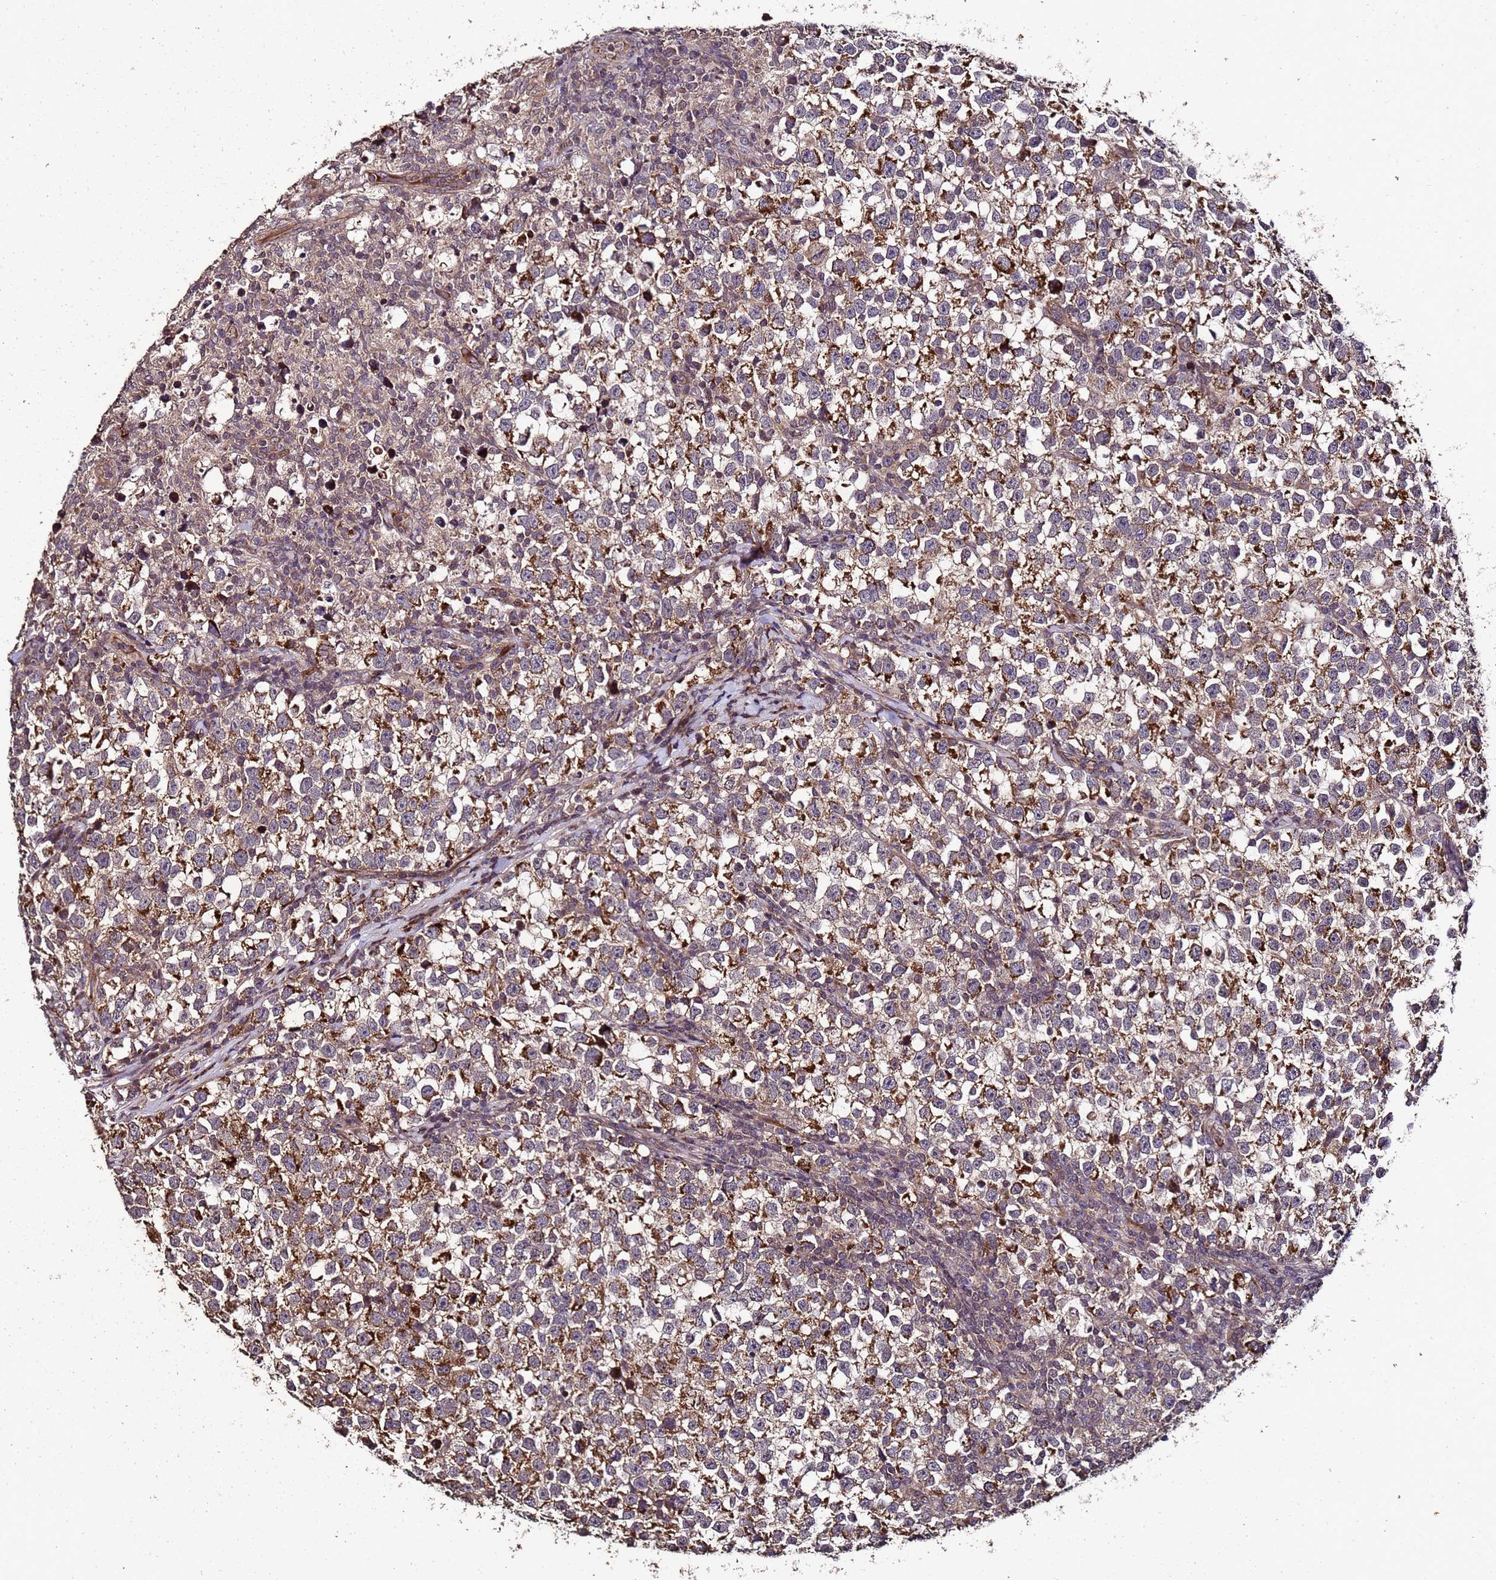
{"staining": {"intensity": "moderate", "quantity": ">75%", "location": "cytoplasmic/membranous"}, "tissue": "testis cancer", "cell_type": "Tumor cells", "image_type": "cancer", "snomed": [{"axis": "morphology", "description": "Normal tissue, NOS"}, {"axis": "morphology", "description": "Seminoma, NOS"}, {"axis": "topography", "description": "Testis"}], "caption": "IHC staining of seminoma (testis), which exhibits medium levels of moderate cytoplasmic/membranous positivity in approximately >75% of tumor cells indicating moderate cytoplasmic/membranous protein expression. The staining was performed using DAB (brown) for protein detection and nuclei were counterstained in hematoxylin (blue).", "gene": "PRODH", "patient": {"sex": "male", "age": 43}}